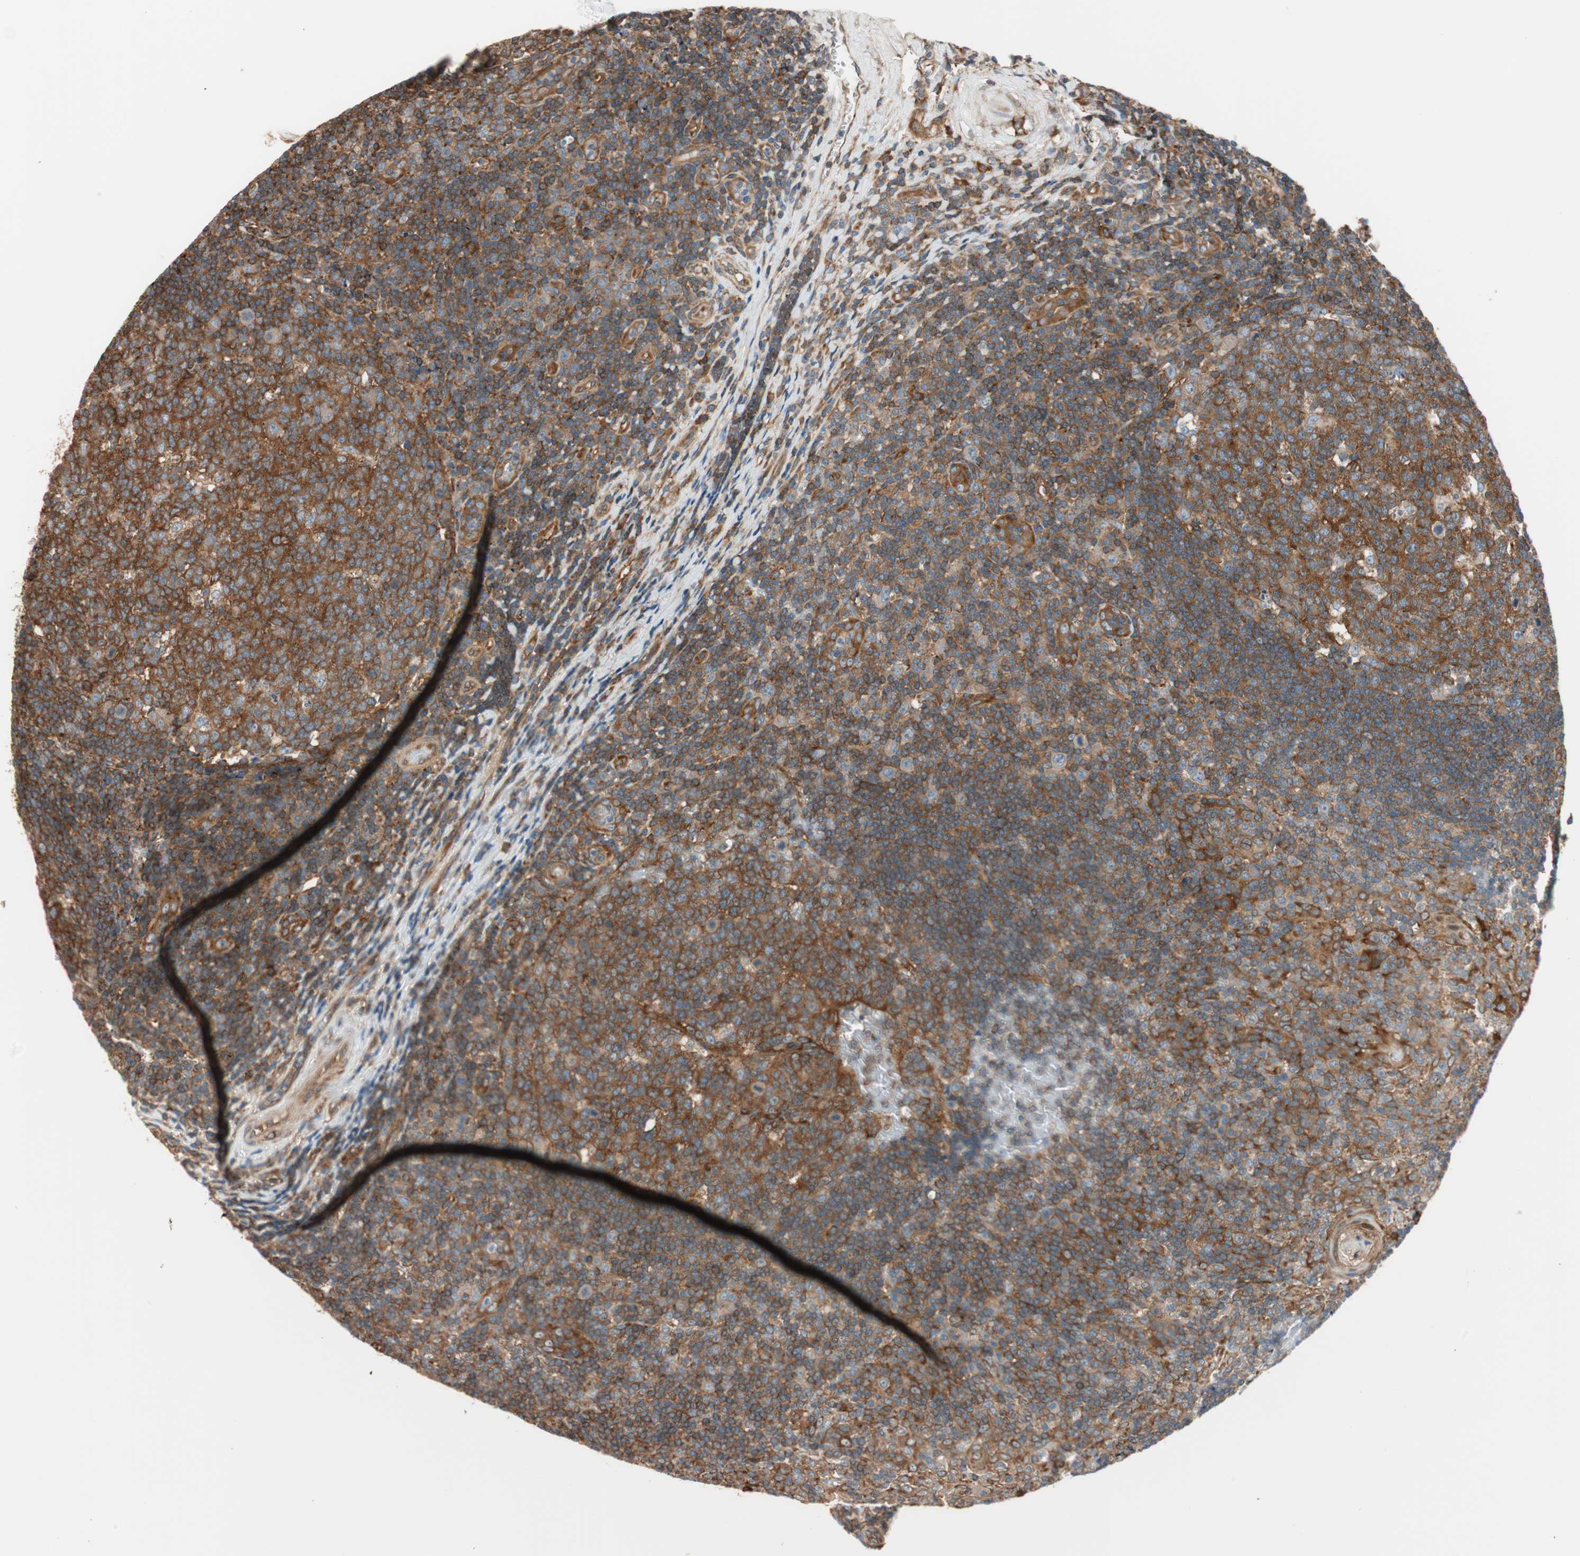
{"staining": {"intensity": "strong", "quantity": ">75%", "location": "cytoplasmic/membranous"}, "tissue": "tonsil", "cell_type": "Germinal center cells", "image_type": "normal", "snomed": [{"axis": "morphology", "description": "Normal tissue, NOS"}, {"axis": "topography", "description": "Tonsil"}], "caption": "Immunohistochemical staining of unremarkable human tonsil displays >75% levels of strong cytoplasmic/membranous protein positivity in approximately >75% of germinal center cells. (DAB IHC with brightfield microscopy, high magnification).", "gene": "WASL", "patient": {"sex": "female", "age": 40}}